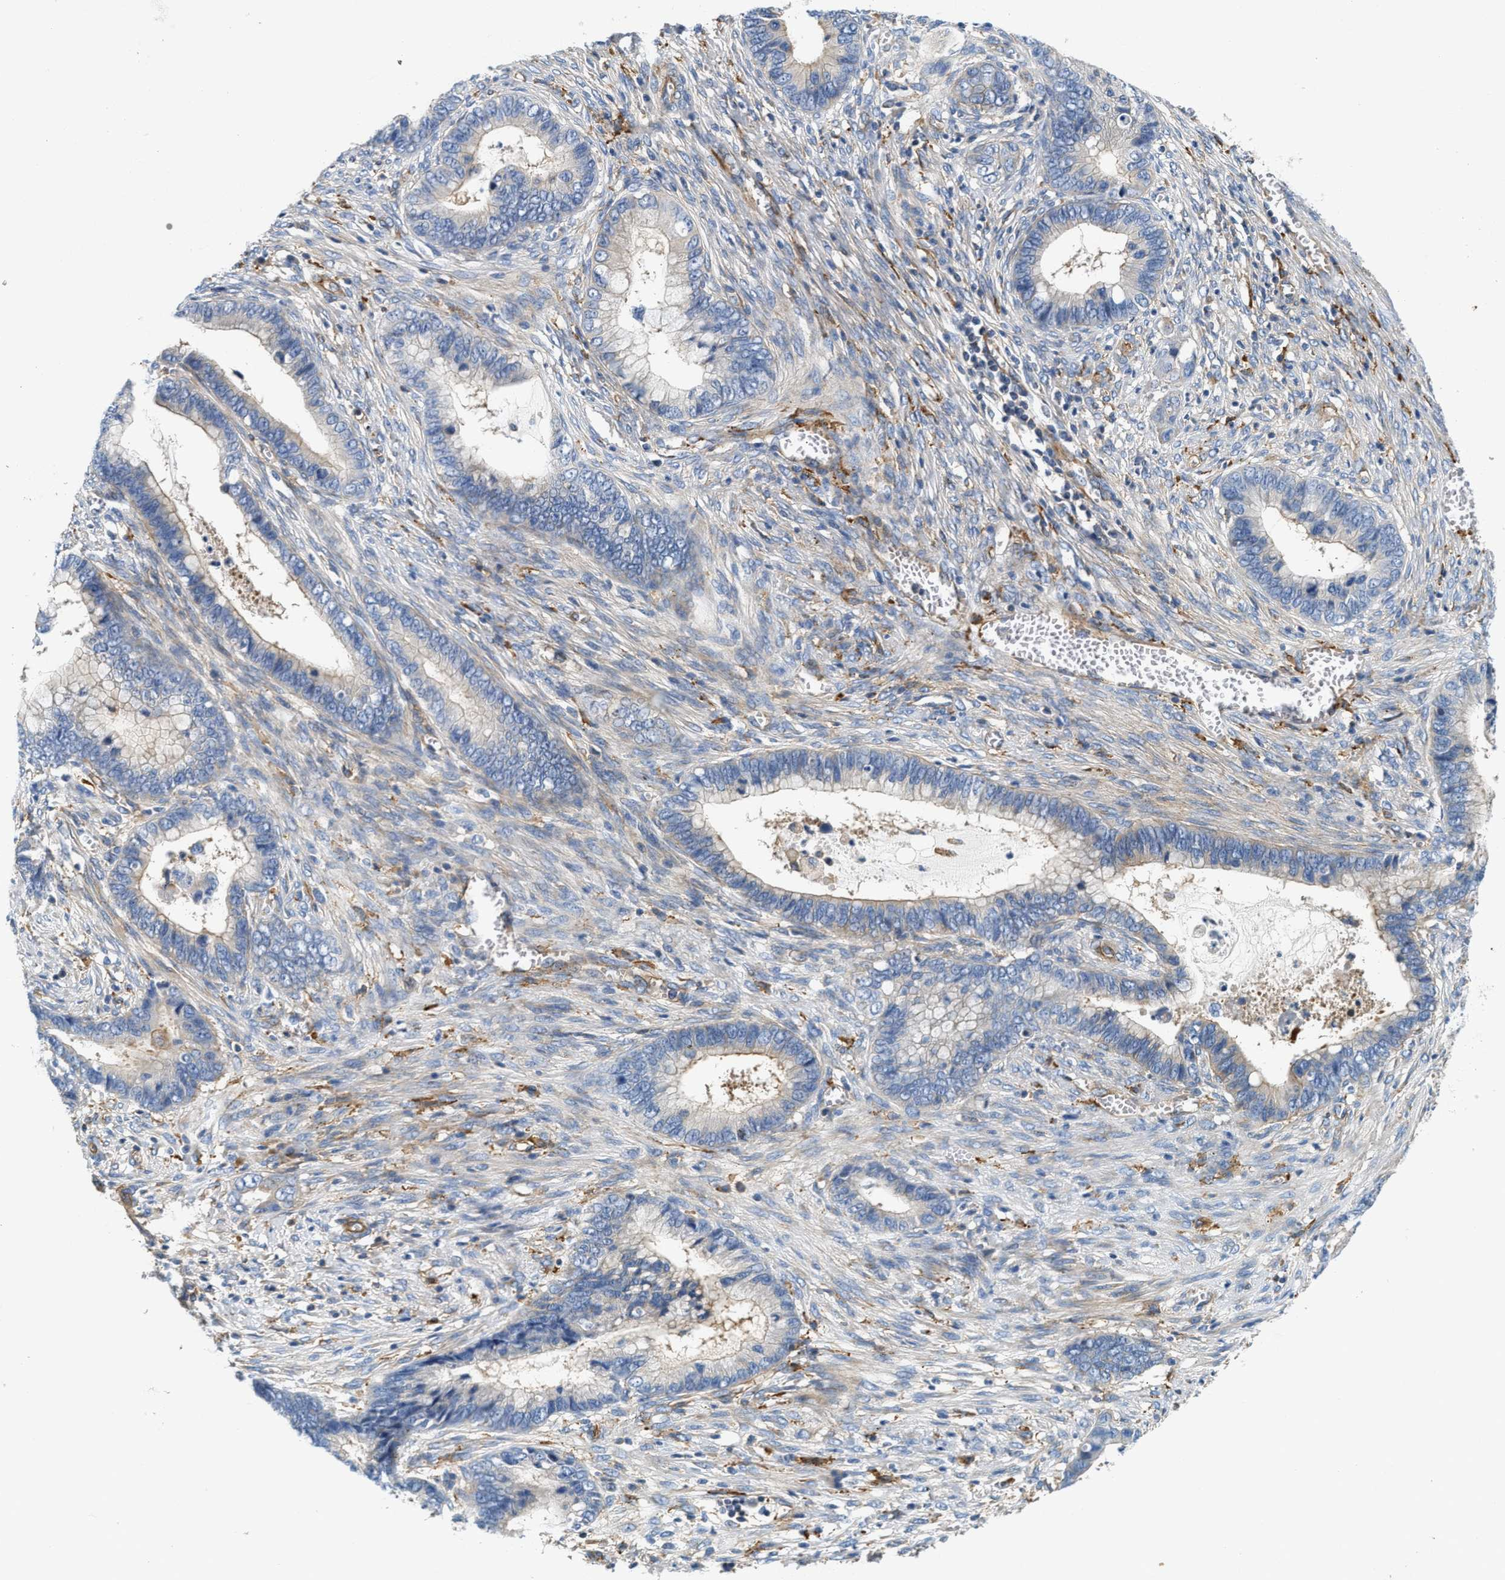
{"staining": {"intensity": "negative", "quantity": "none", "location": "none"}, "tissue": "cervical cancer", "cell_type": "Tumor cells", "image_type": "cancer", "snomed": [{"axis": "morphology", "description": "Adenocarcinoma, NOS"}, {"axis": "topography", "description": "Cervix"}], "caption": "A photomicrograph of cervical cancer (adenocarcinoma) stained for a protein shows no brown staining in tumor cells. (DAB IHC, high magnification).", "gene": "NSUN7", "patient": {"sex": "female", "age": 44}}